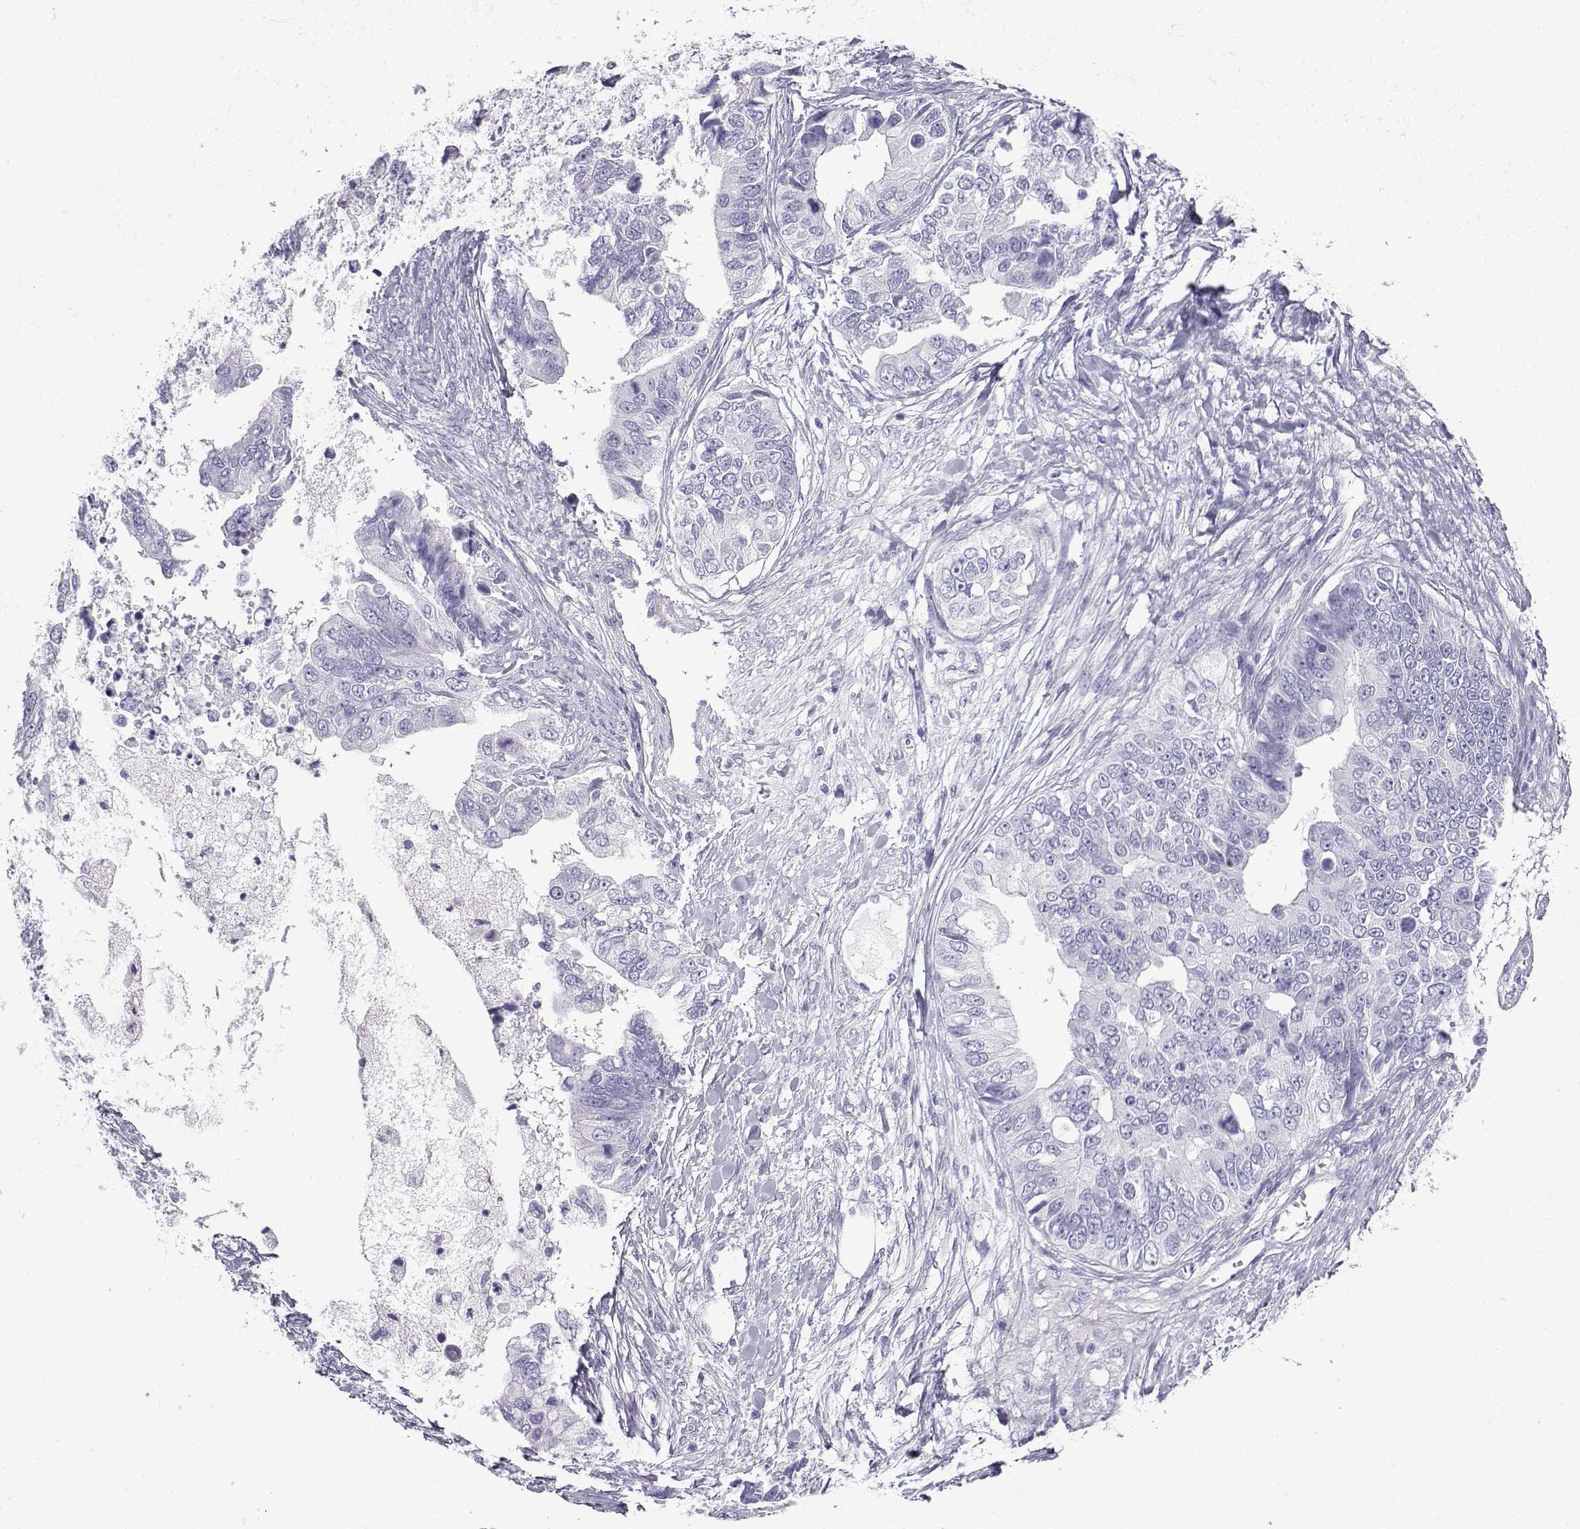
{"staining": {"intensity": "negative", "quantity": "none", "location": "none"}, "tissue": "ovarian cancer", "cell_type": "Tumor cells", "image_type": "cancer", "snomed": [{"axis": "morphology", "description": "Cystadenocarcinoma, mucinous, NOS"}, {"axis": "topography", "description": "Ovary"}], "caption": "Ovarian mucinous cystadenocarcinoma was stained to show a protein in brown. There is no significant expression in tumor cells. (DAB (3,3'-diaminobenzidine) immunohistochemistry with hematoxylin counter stain).", "gene": "KCNF1", "patient": {"sex": "female", "age": 76}}